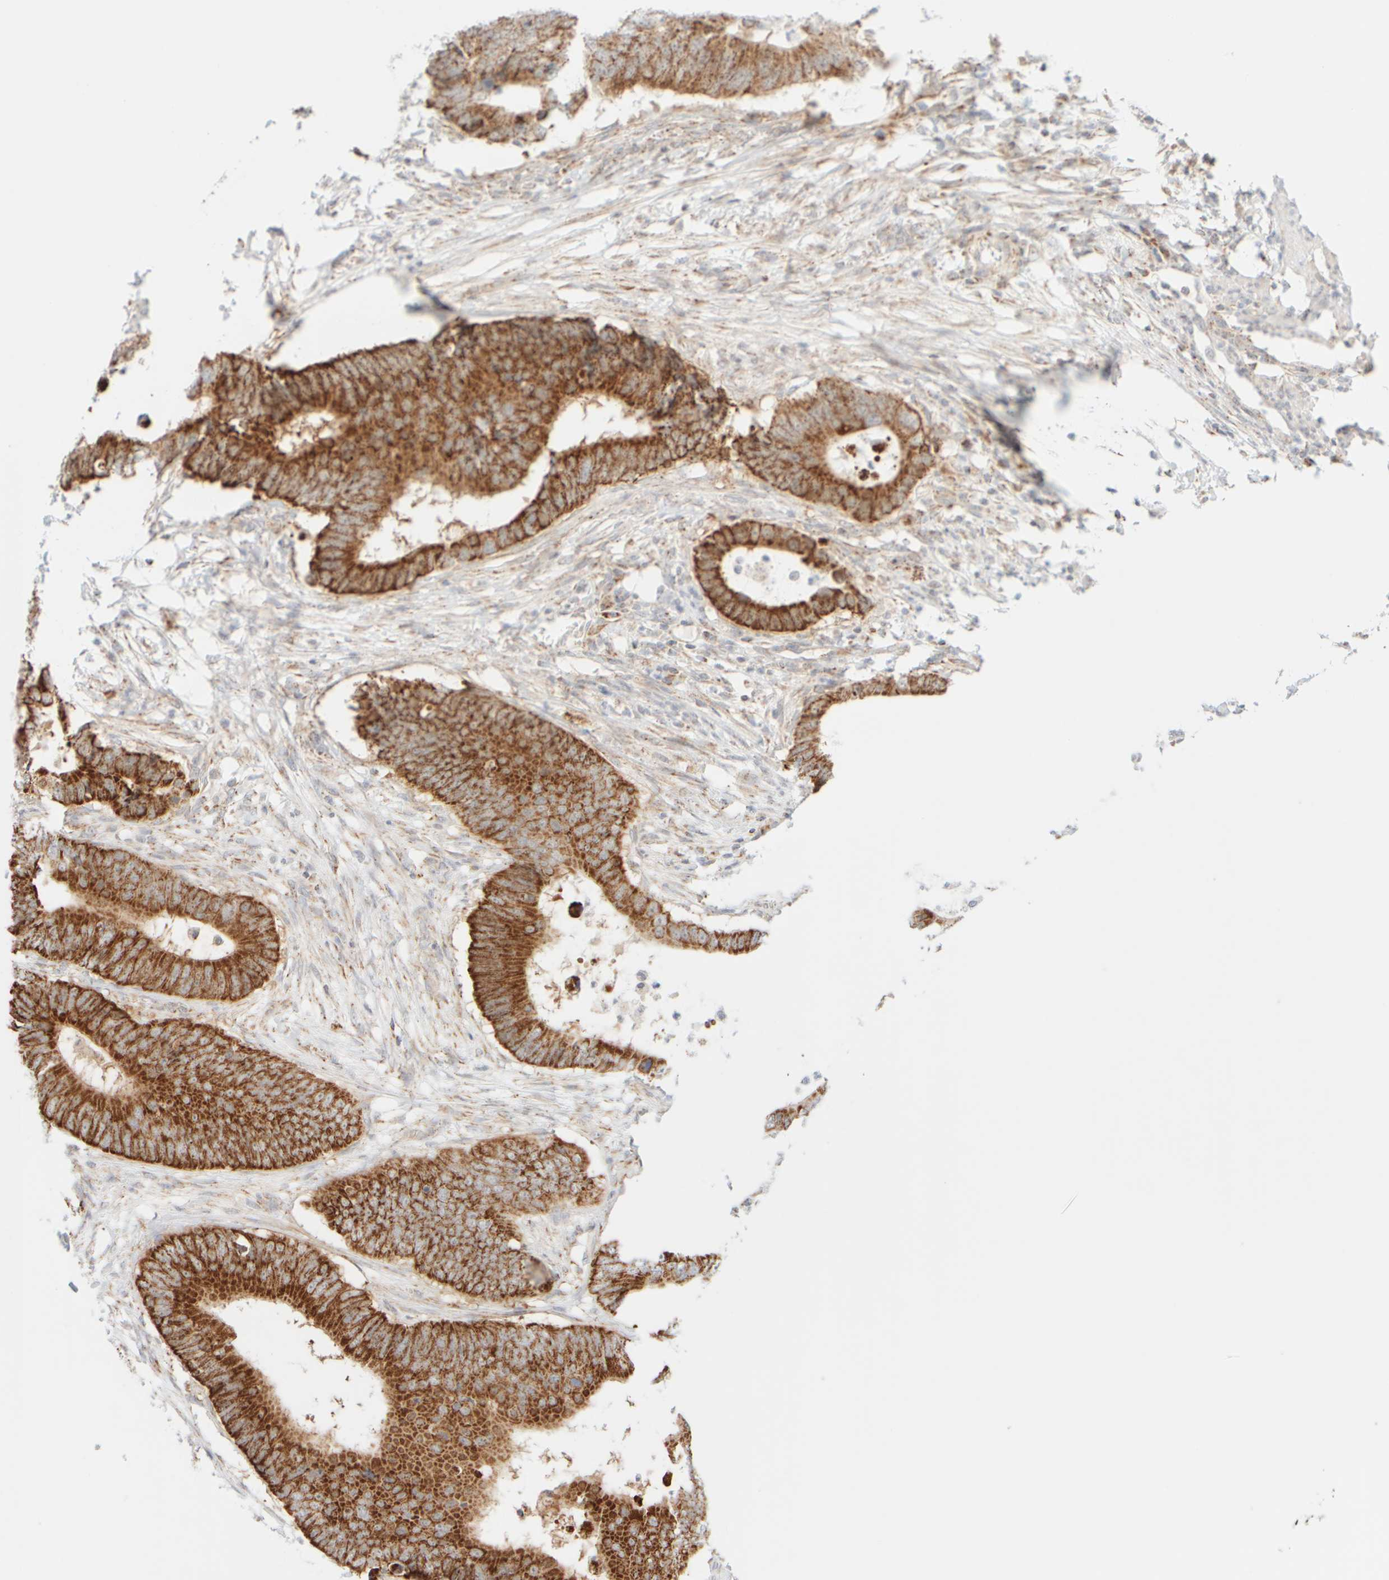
{"staining": {"intensity": "strong", "quantity": ">75%", "location": "cytoplasmic/membranous"}, "tissue": "colorectal cancer", "cell_type": "Tumor cells", "image_type": "cancer", "snomed": [{"axis": "morphology", "description": "Adenocarcinoma, NOS"}, {"axis": "topography", "description": "Colon"}], "caption": "The photomicrograph displays staining of colorectal cancer (adenocarcinoma), revealing strong cytoplasmic/membranous protein positivity (brown color) within tumor cells. (IHC, brightfield microscopy, high magnification).", "gene": "PPM1K", "patient": {"sex": "male", "age": 56}}